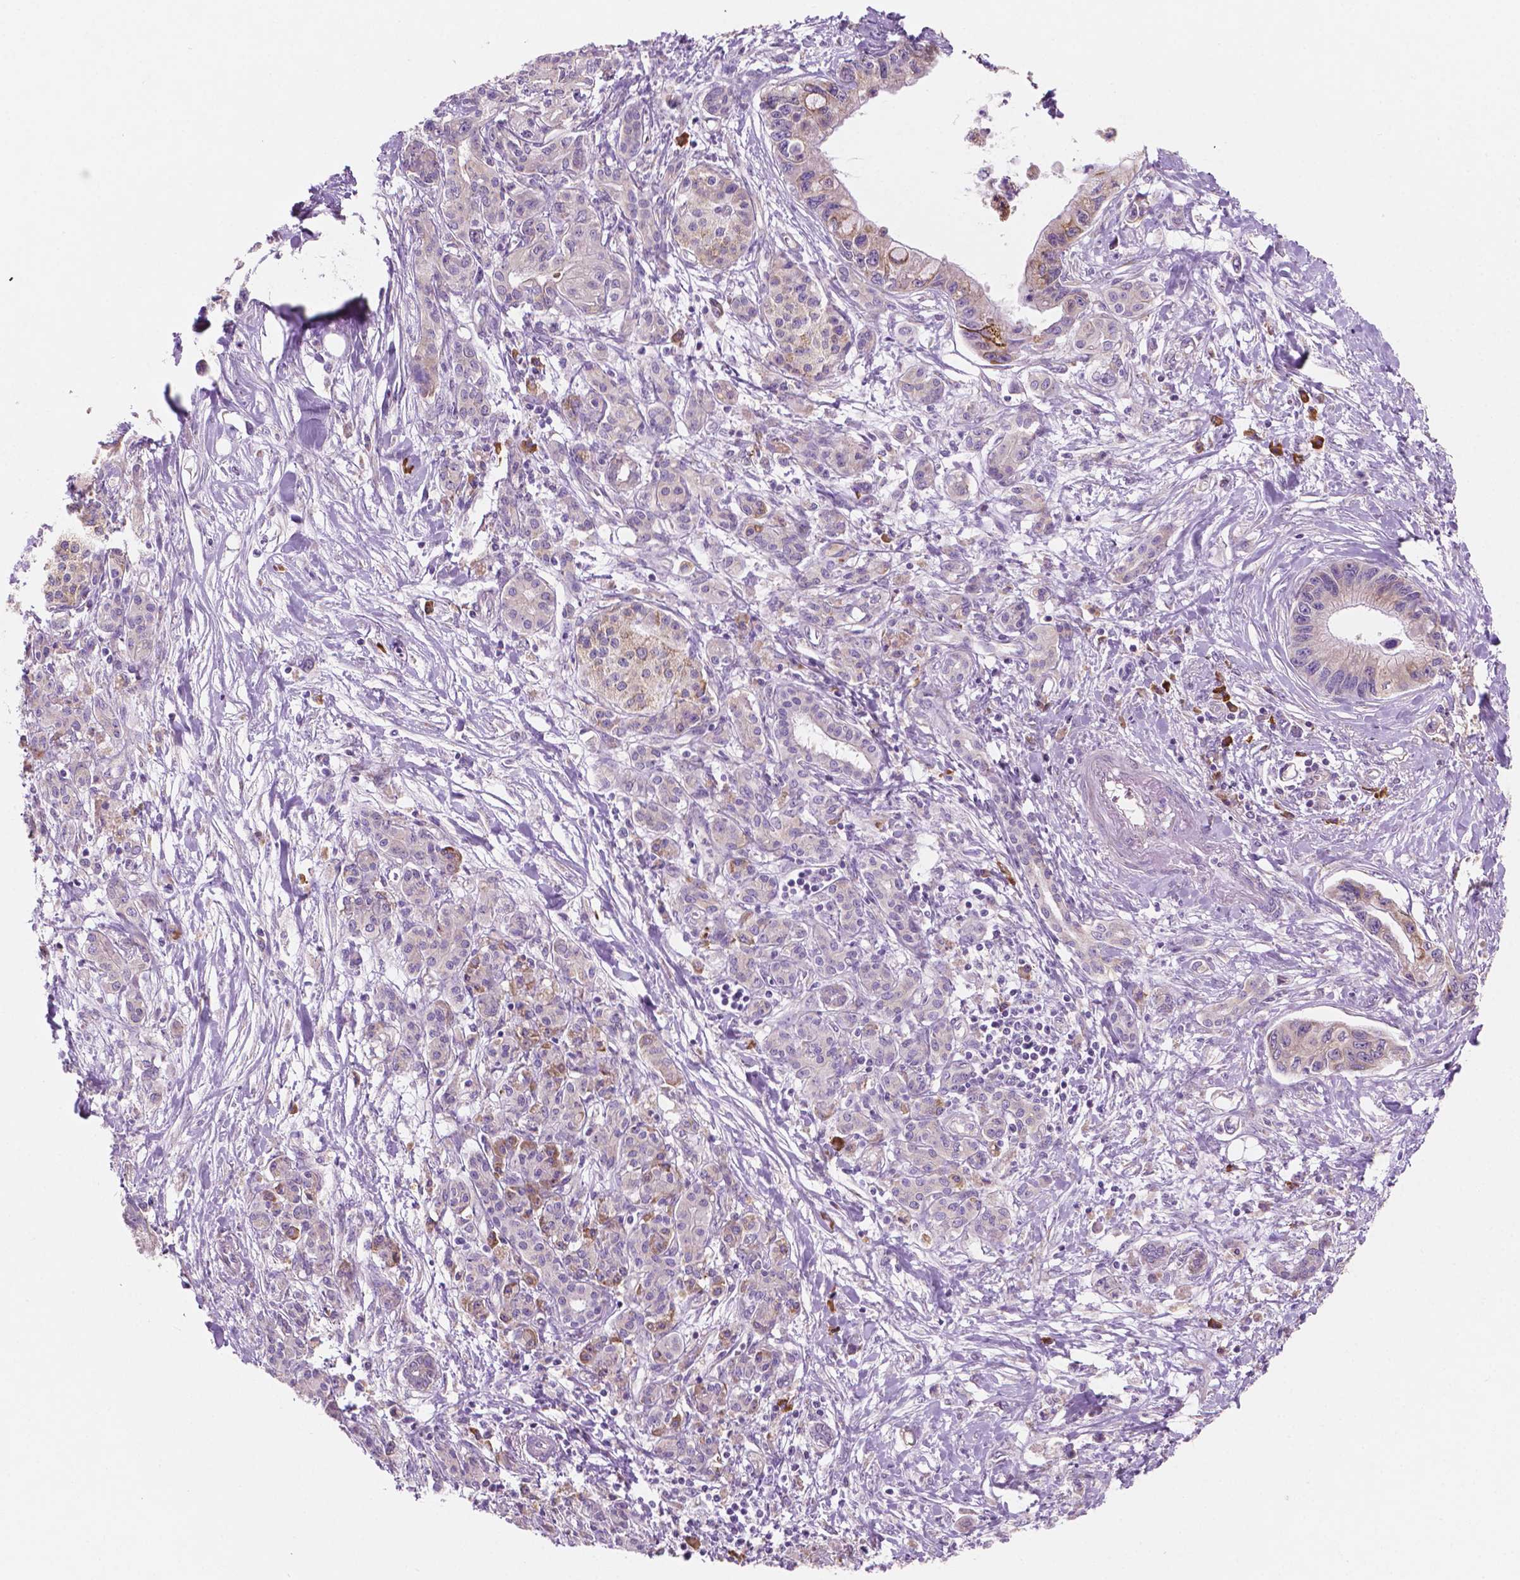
{"staining": {"intensity": "weak", "quantity": "<25%", "location": "cytoplasmic/membranous"}, "tissue": "pancreatic cancer", "cell_type": "Tumor cells", "image_type": "cancer", "snomed": [{"axis": "morphology", "description": "Adenocarcinoma, NOS"}, {"axis": "topography", "description": "Pancreas"}], "caption": "Immunohistochemistry of human pancreatic adenocarcinoma reveals no positivity in tumor cells.", "gene": "LRP1B", "patient": {"sex": "male", "age": 61}}